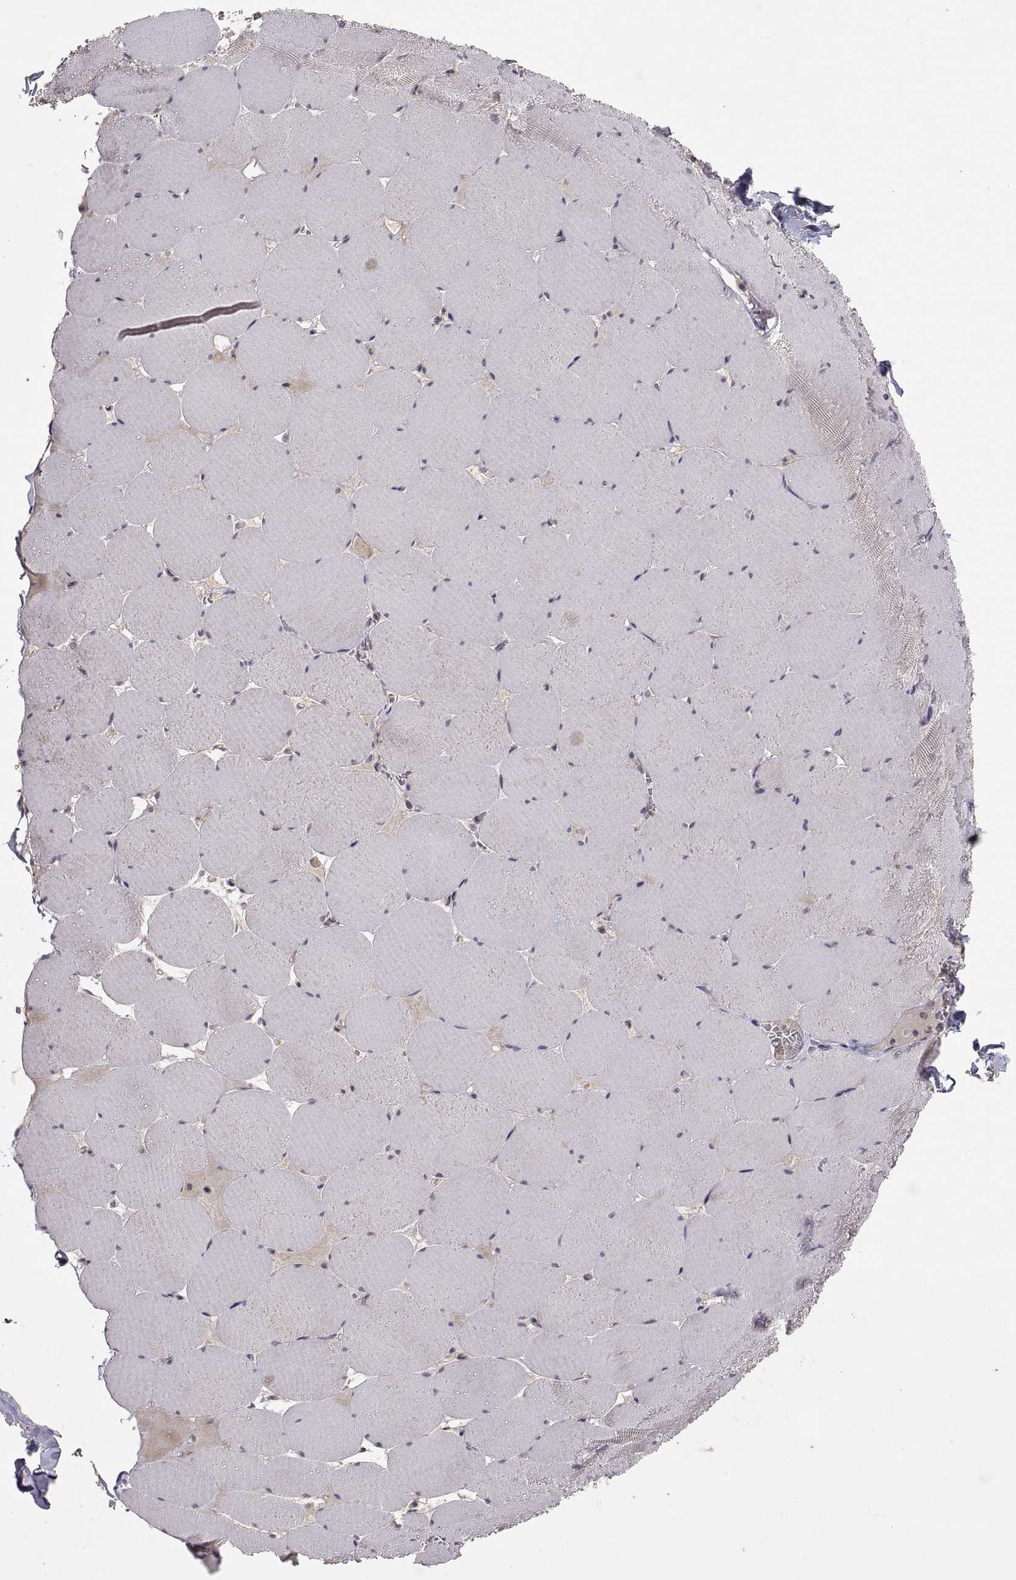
{"staining": {"intensity": "negative", "quantity": "none", "location": "none"}, "tissue": "skeletal muscle", "cell_type": "Myocytes", "image_type": "normal", "snomed": [{"axis": "morphology", "description": "Normal tissue, NOS"}, {"axis": "morphology", "description": "Malignant melanoma, Metastatic site"}, {"axis": "topography", "description": "Skeletal muscle"}], "caption": "DAB (3,3'-diaminobenzidine) immunohistochemical staining of unremarkable skeletal muscle exhibits no significant staining in myocytes. (DAB immunohistochemistry (IHC) visualized using brightfield microscopy, high magnification).", "gene": "LAMA1", "patient": {"sex": "male", "age": 50}}